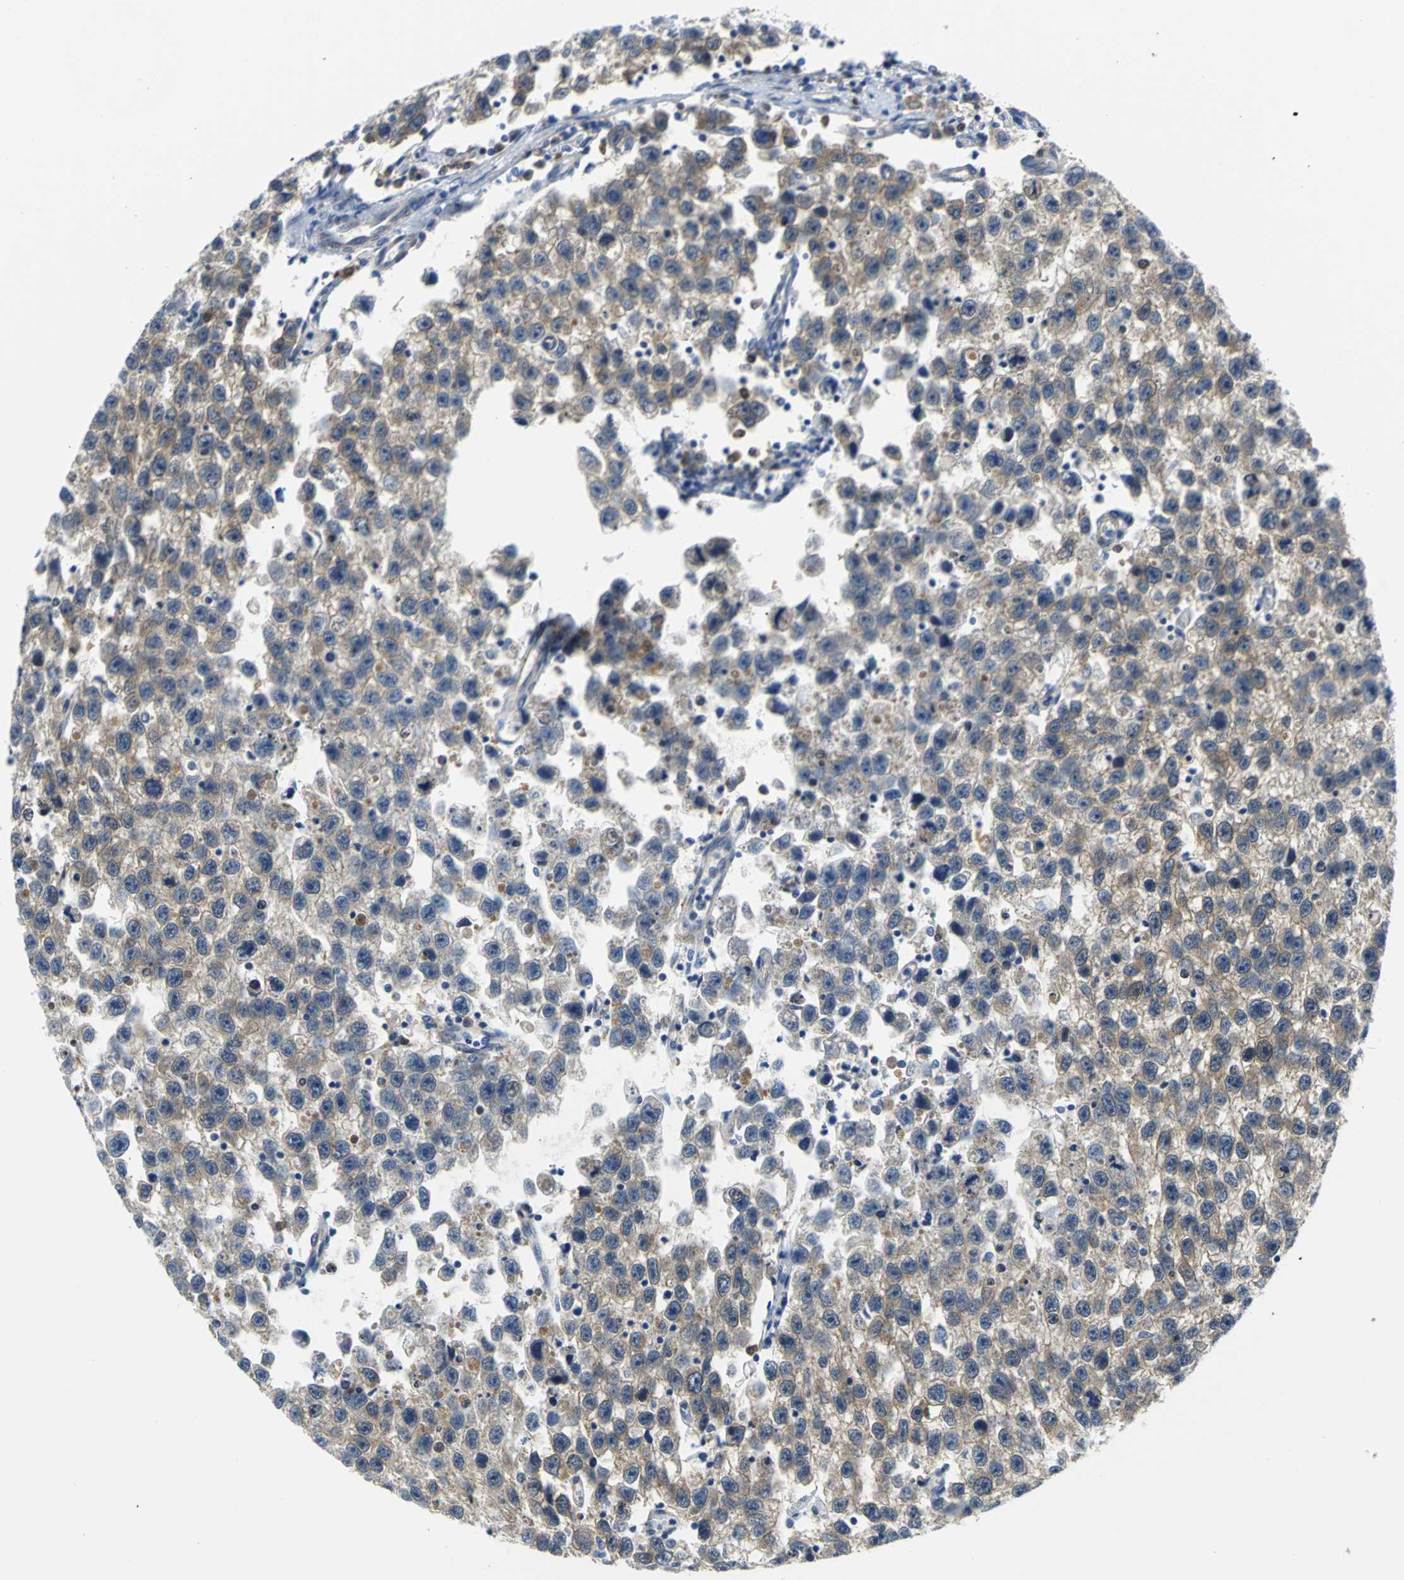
{"staining": {"intensity": "weak", "quantity": ">75%", "location": "cytoplasmic/membranous"}, "tissue": "testis cancer", "cell_type": "Tumor cells", "image_type": "cancer", "snomed": [{"axis": "morphology", "description": "Seminoma, NOS"}, {"axis": "topography", "description": "Testis"}], "caption": "A photomicrograph of seminoma (testis) stained for a protein reveals weak cytoplasmic/membranous brown staining in tumor cells. Using DAB (3,3'-diaminobenzidine) (brown) and hematoxylin (blue) stains, captured at high magnification using brightfield microscopy.", "gene": "PGM3", "patient": {"sex": "male", "age": 33}}